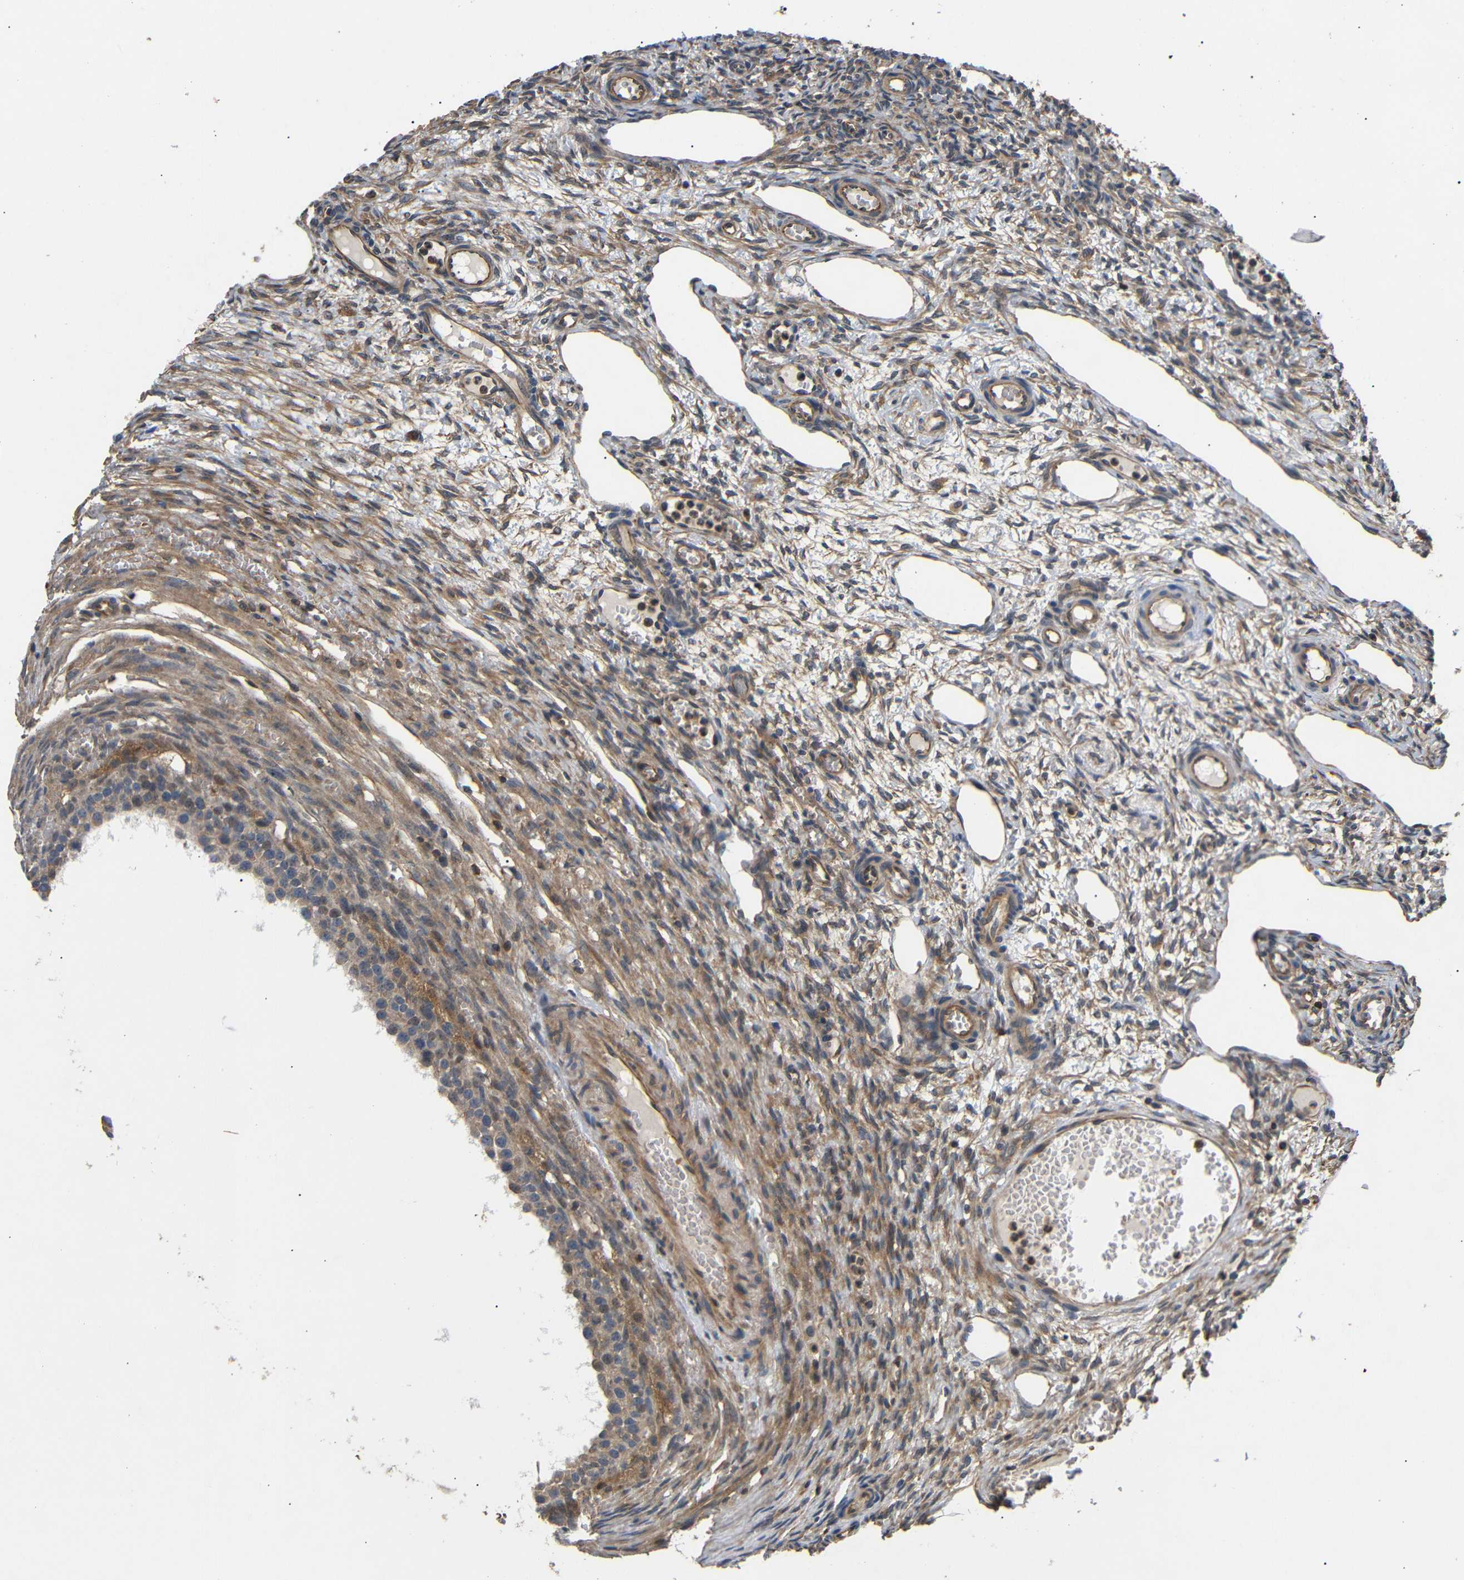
{"staining": {"intensity": "moderate", "quantity": ">75%", "location": "cytoplasmic/membranous"}, "tissue": "ovary", "cell_type": "Ovarian stroma cells", "image_type": "normal", "snomed": [{"axis": "morphology", "description": "Normal tissue, NOS"}, {"axis": "topography", "description": "Ovary"}], "caption": "A brown stain labels moderate cytoplasmic/membranous positivity of a protein in ovarian stroma cells of normal human ovary.", "gene": "DDR1", "patient": {"sex": "female", "age": 33}}